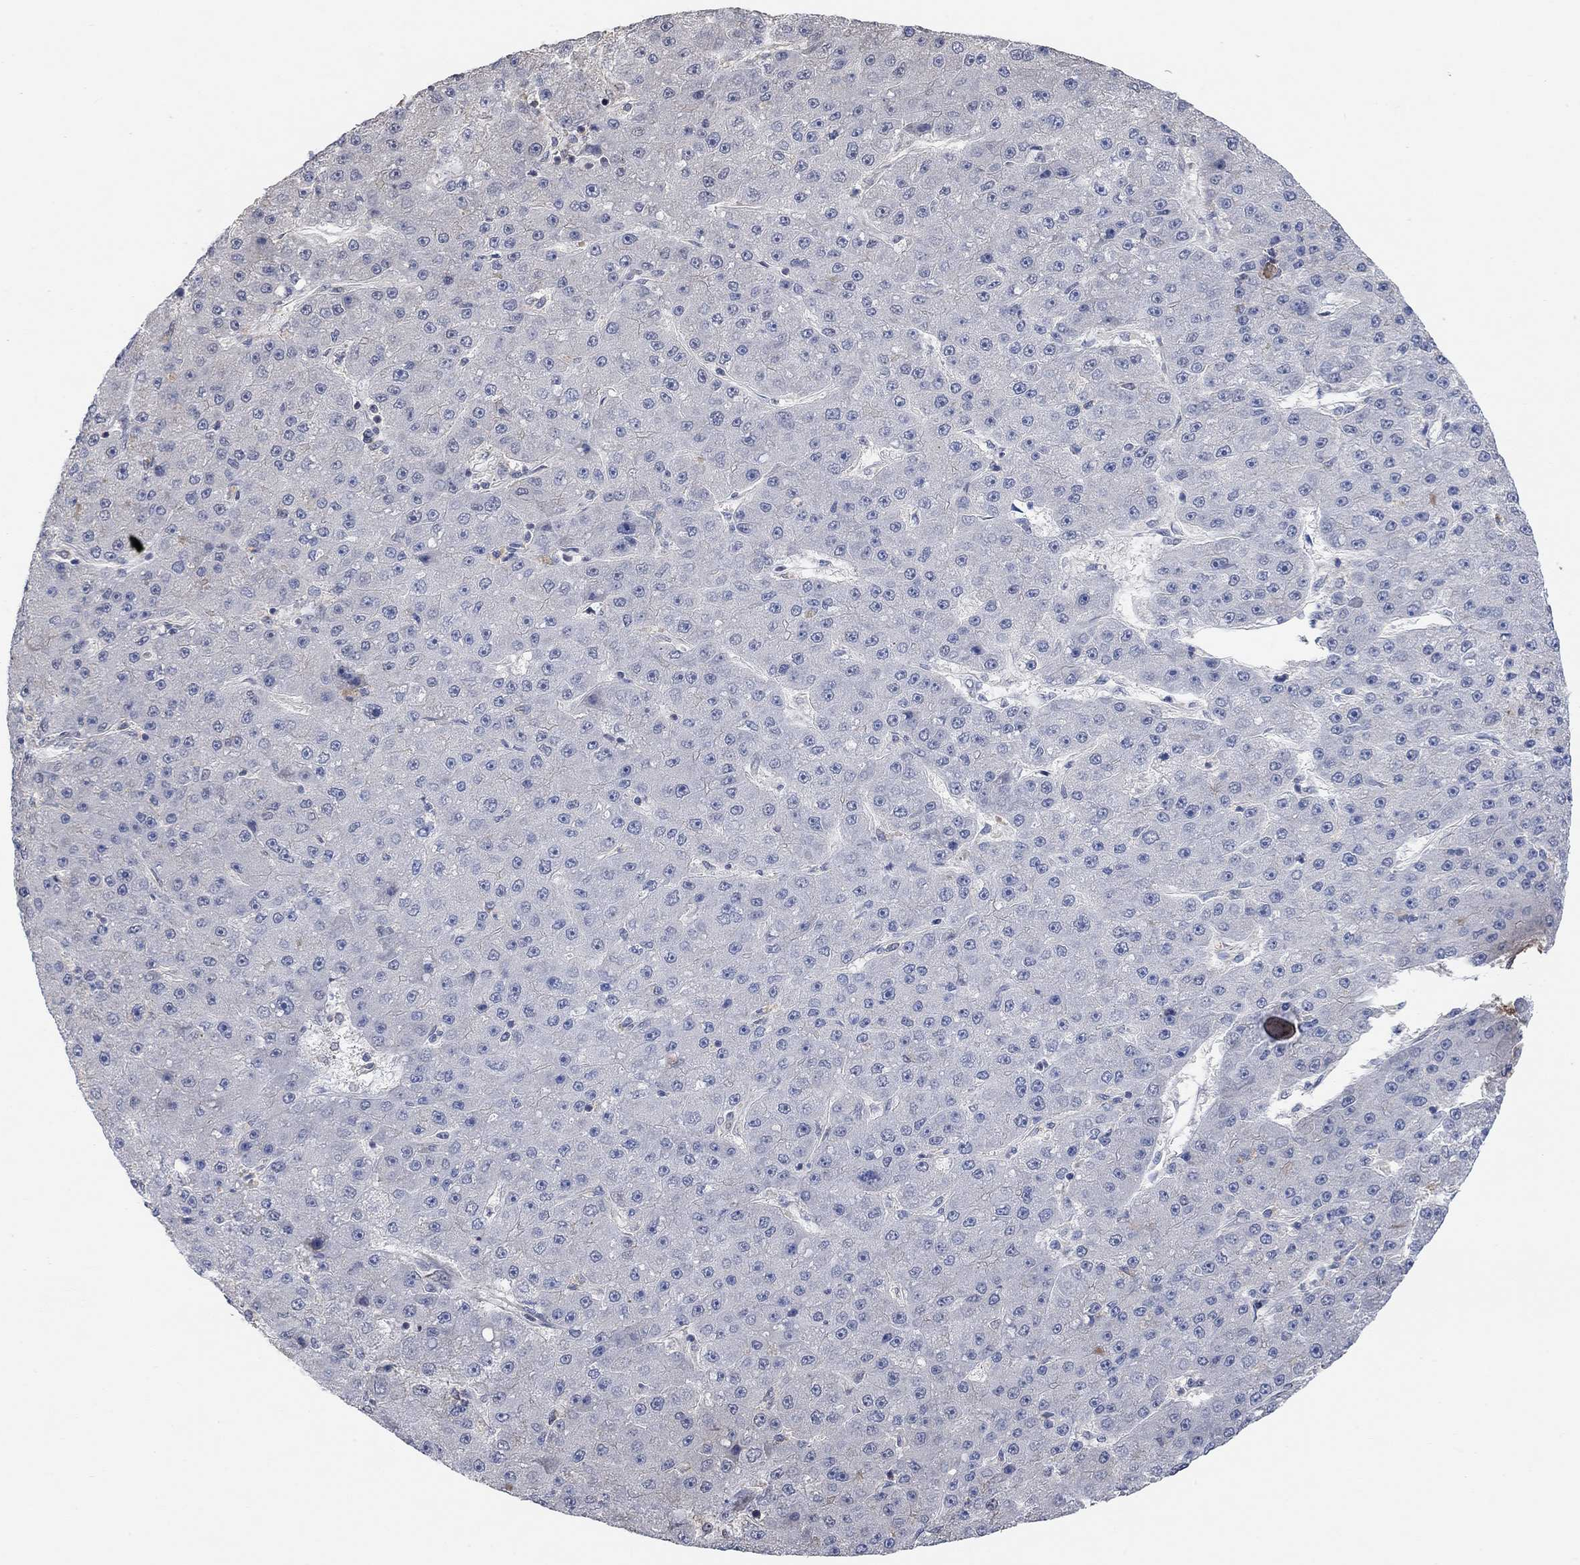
{"staining": {"intensity": "negative", "quantity": "none", "location": "none"}, "tissue": "liver cancer", "cell_type": "Tumor cells", "image_type": "cancer", "snomed": [{"axis": "morphology", "description": "Carcinoma, Hepatocellular, NOS"}, {"axis": "topography", "description": "Liver"}], "caption": "A micrograph of liver cancer (hepatocellular carcinoma) stained for a protein reveals no brown staining in tumor cells.", "gene": "UNC5B", "patient": {"sex": "male", "age": 67}}